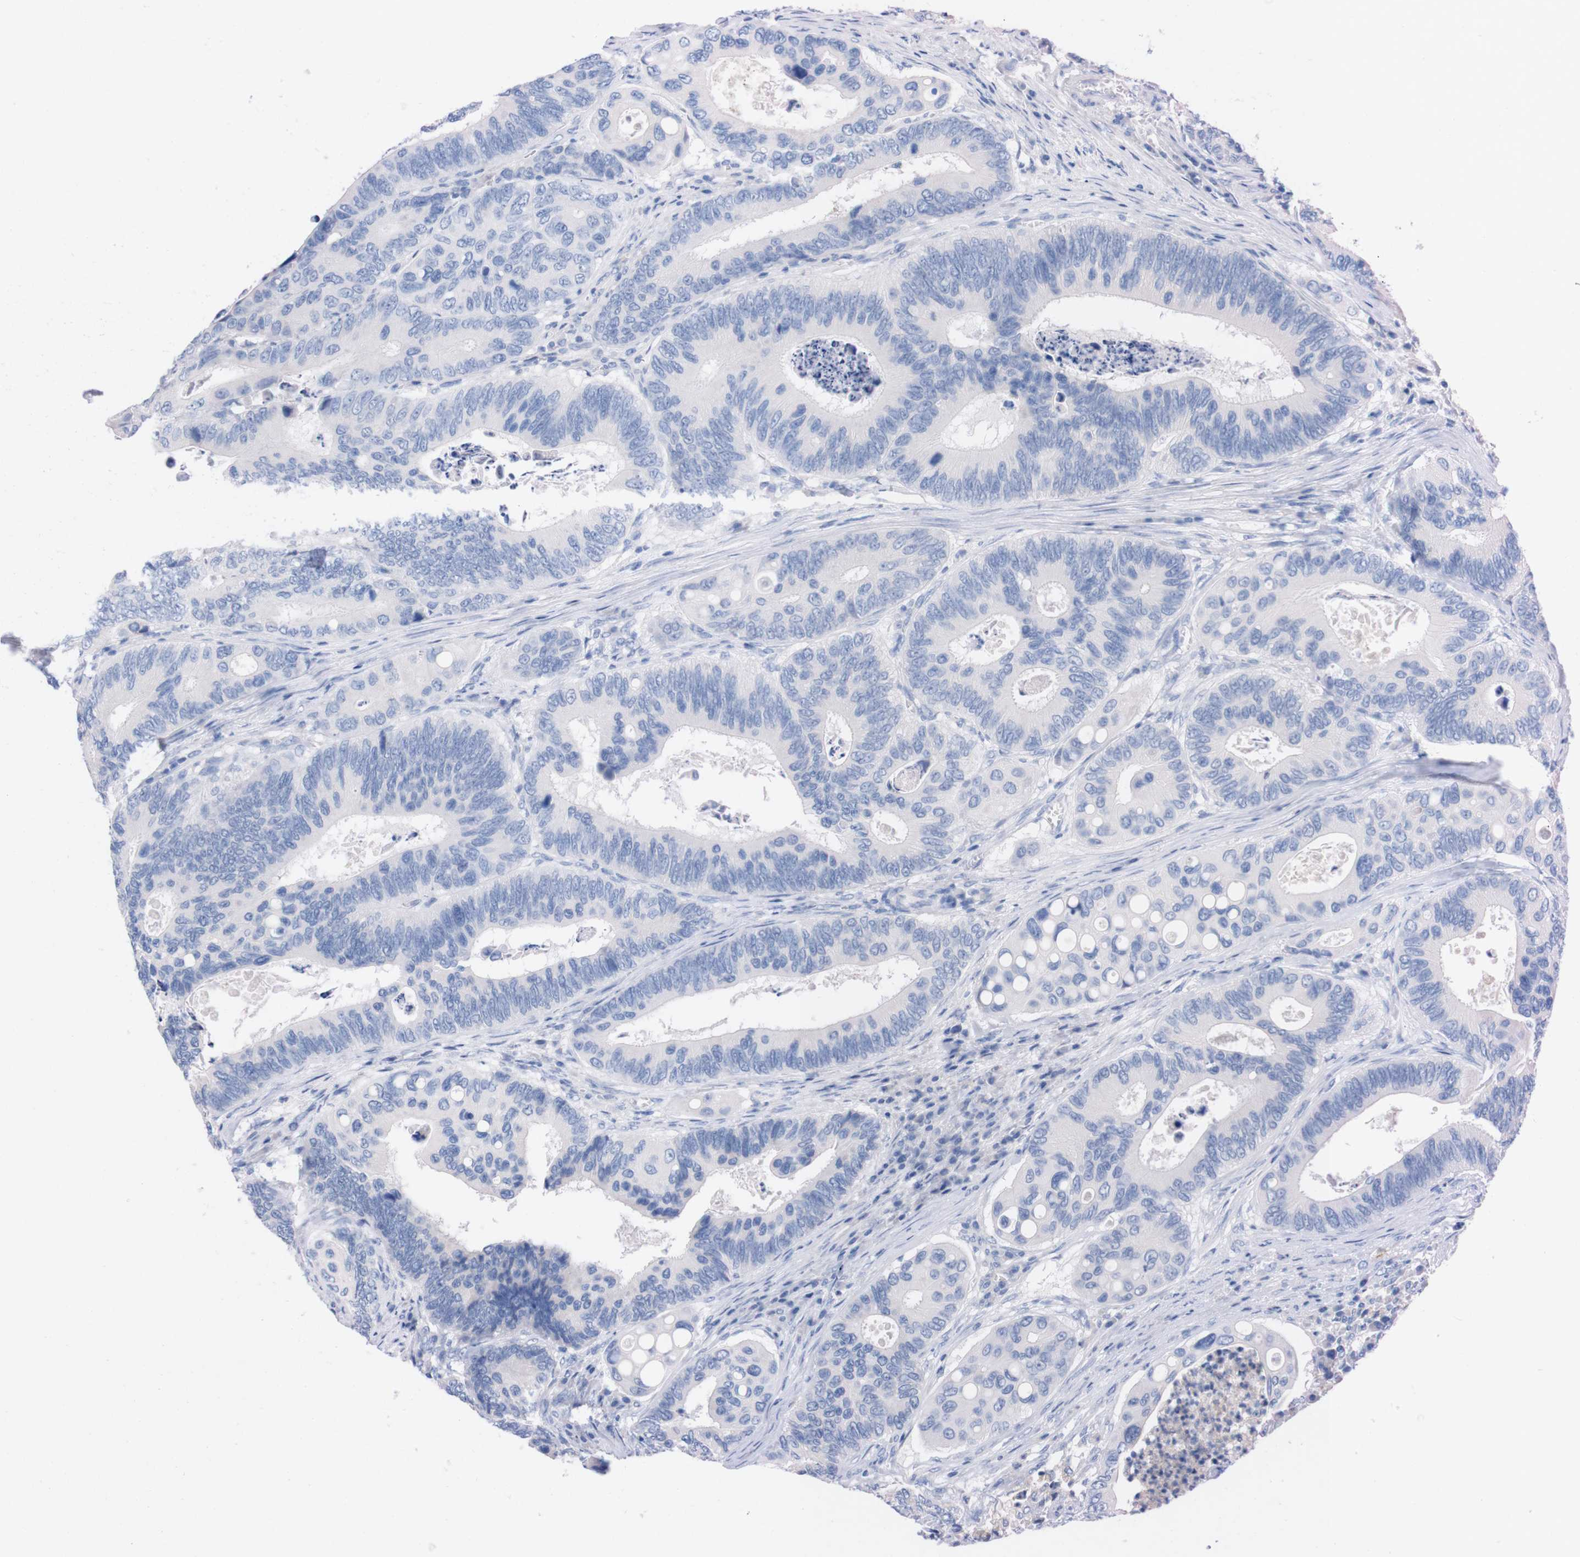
{"staining": {"intensity": "negative", "quantity": "none", "location": "none"}, "tissue": "colorectal cancer", "cell_type": "Tumor cells", "image_type": "cancer", "snomed": [{"axis": "morphology", "description": "Inflammation, NOS"}, {"axis": "morphology", "description": "Adenocarcinoma, NOS"}, {"axis": "topography", "description": "Colon"}], "caption": "This is an immunohistochemistry micrograph of colorectal adenocarcinoma. There is no expression in tumor cells.", "gene": "TMEM243", "patient": {"sex": "male", "age": 72}}